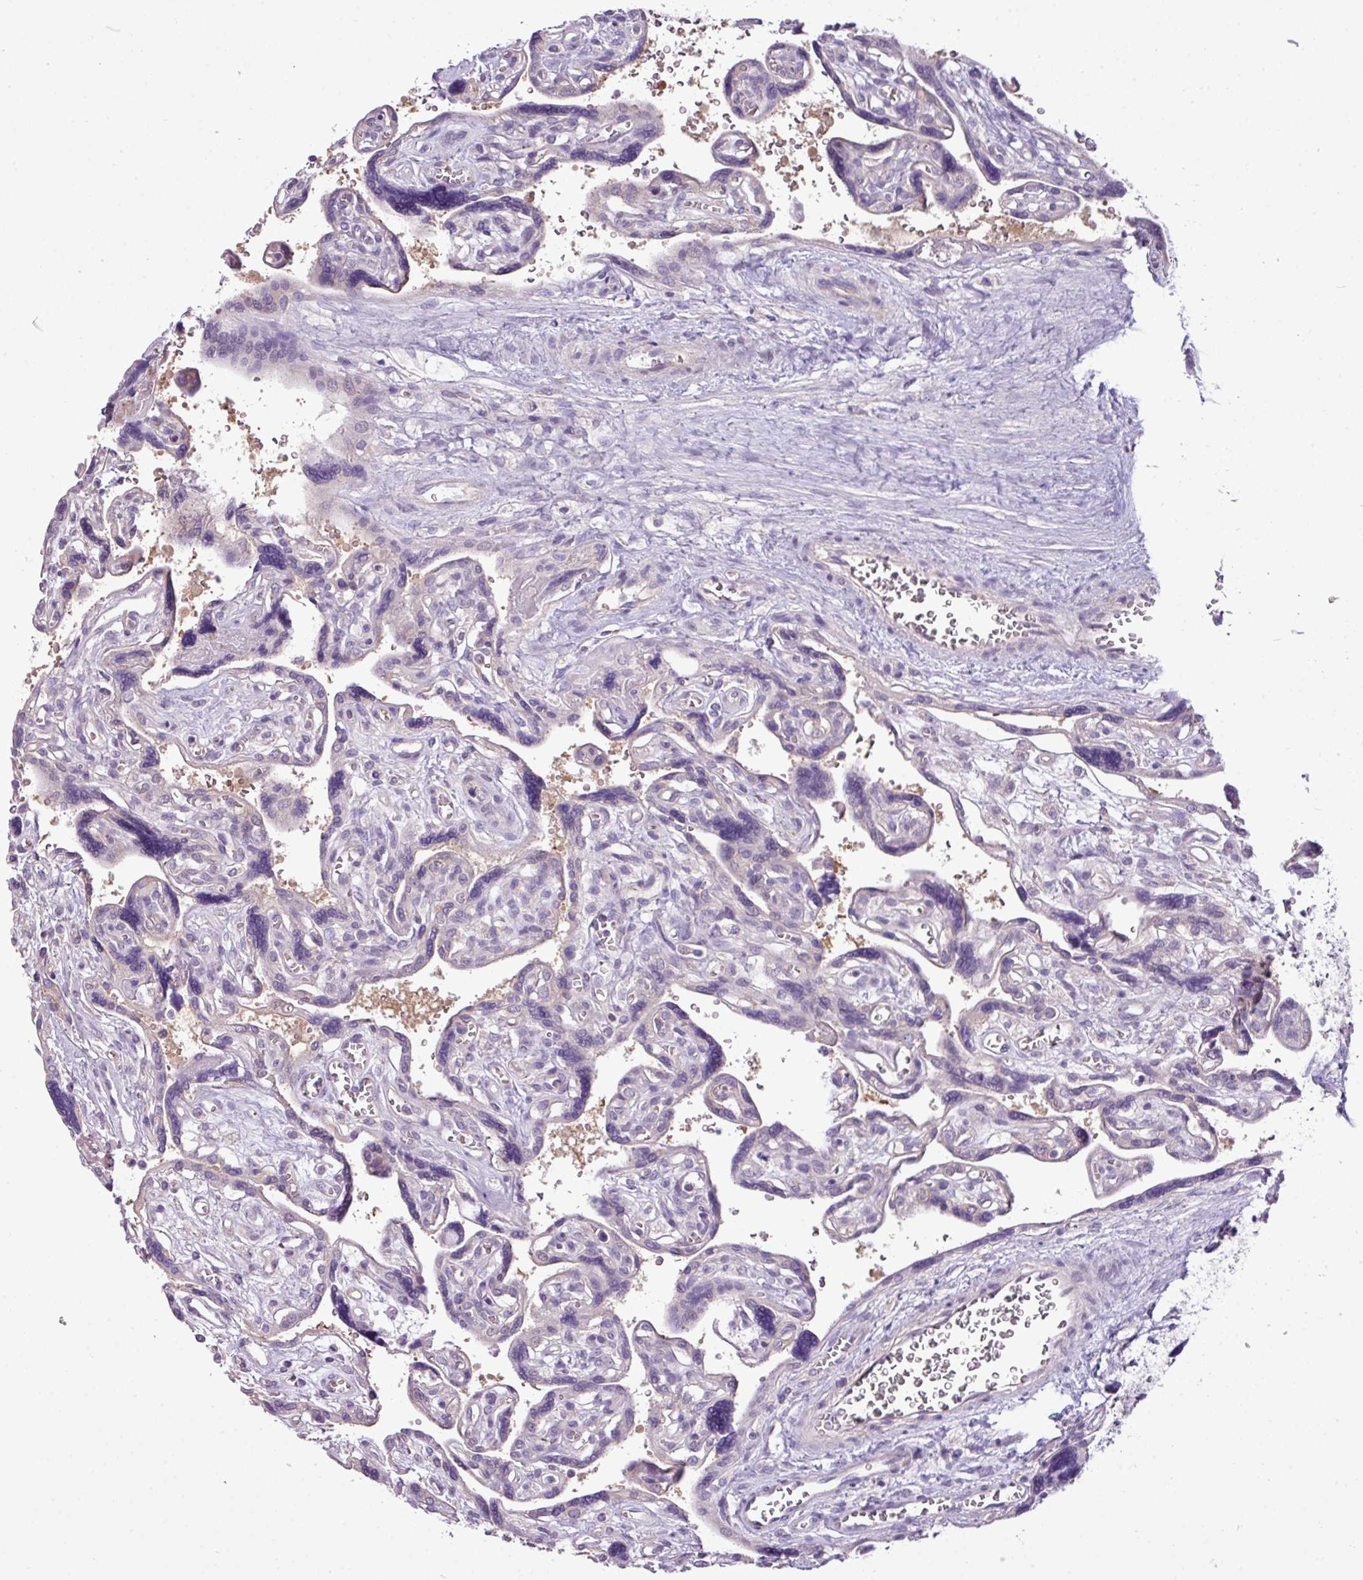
{"staining": {"intensity": "negative", "quantity": "none", "location": "none"}, "tissue": "placenta", "cell_type": "Decidual cells", "image_type": "normal", "snomed": [{"axis": "morphology", "description": "Normal tissue, NOS"}, {"axis": "topography", "description": "Placenta"}], "caption": "High magnification brightfield microscopy of normal placenta stained with DAB (brown) and counterstained with hematoxylin (blue): decidual cells show no significant staining. (IHC, brightfield microscopy, high magnification).", "gene": "AGAP4", "patient": {"sex": "female", "age": 39}}